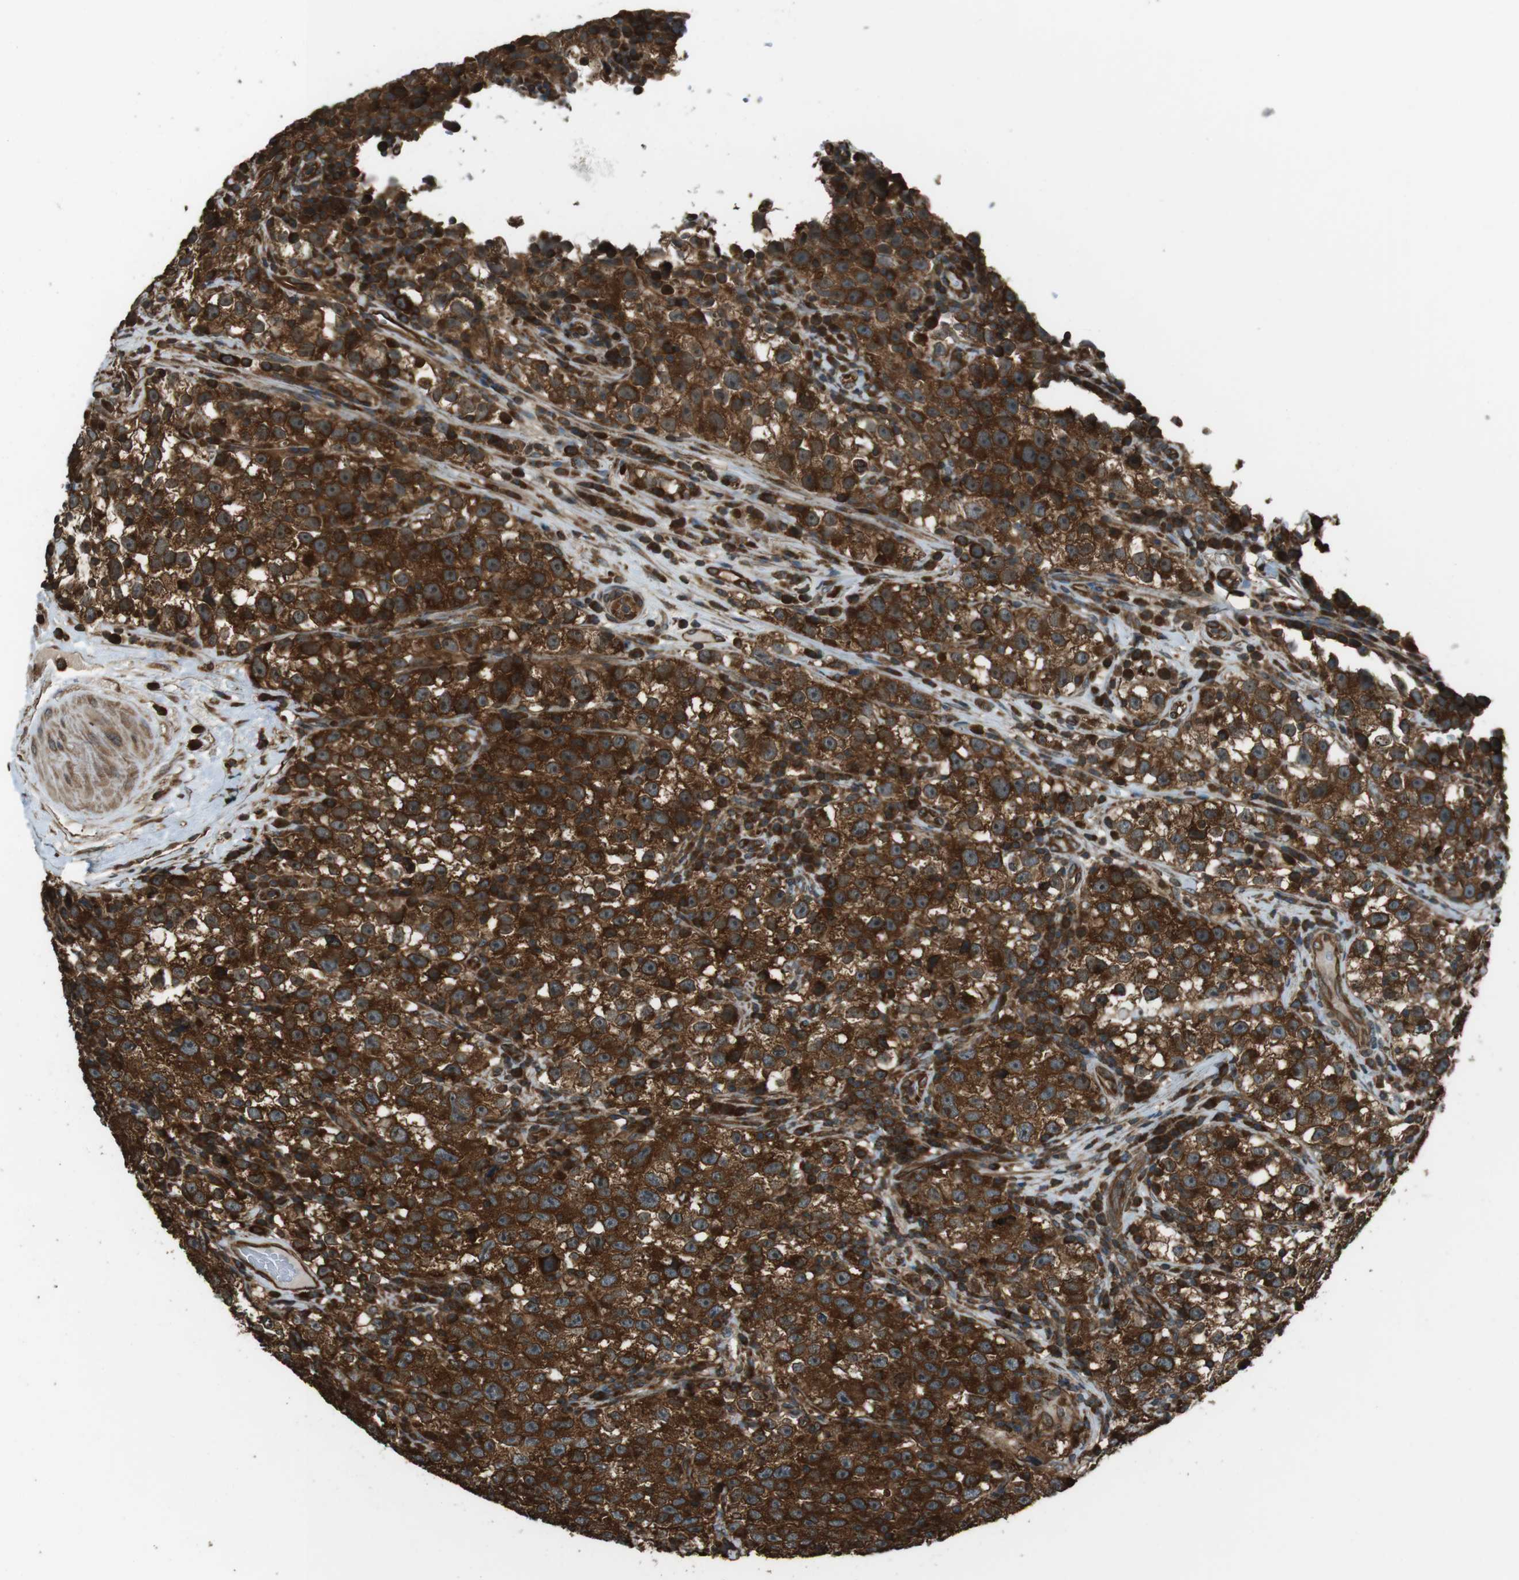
{"staining": {"intensity": "strong", "quantity": "25%-75%", "location": "cytoplasmic/membranous"}, "tissue": "testis cancer", "cell_type": "Tumor cells", "image_type": "cancer", "snomed": [{"axis": "morphology", "description": "Seminoma, NOS"}, {"axis": "topography", "description": "Testis"}], "caption": "Testis seminoma tissue reveals strong cytoplasmic/membranous staining in about 25%-75% of tumor cells, visualized by immunohistochemistry.", "gene": "PA2G4", "patient": {"sex": "male", "age": 22}}